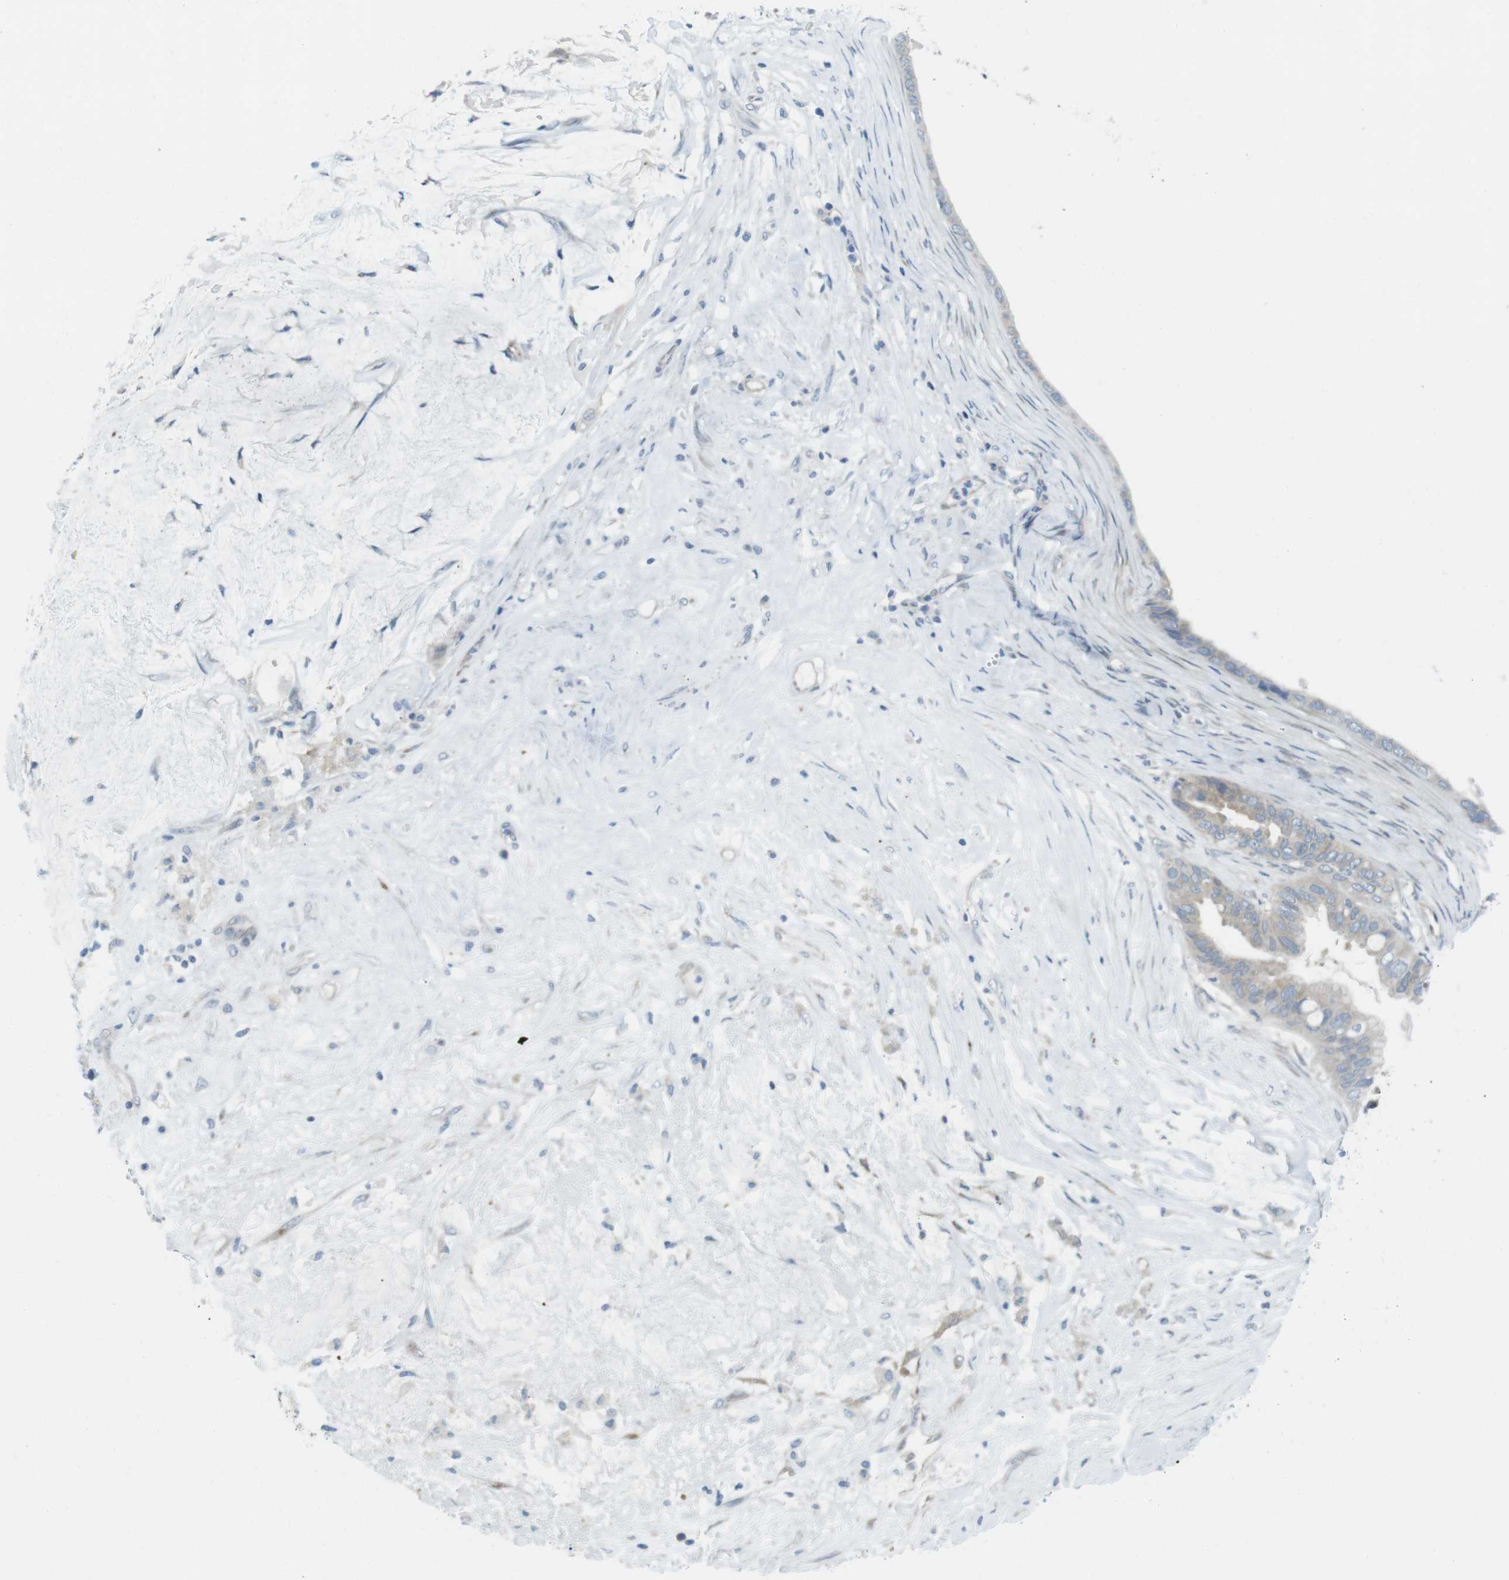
{"staining": {"intensity": "weak", "quantity": ">75%", "location": "cytoplasmic/membranous"}, "tissue": "ovarian cancer", "cell_type": "Tumor cells", "image_type": "cancer", "snomed": [{"axis": "morphology", "description": "Cystadenocarcinoma, mucinous, NOS"}, {"axis": "topography", "description": "Ovary"}], "caption": "The histopathology image reveals staining of ovarian cancer (mucinous cystadenocarcinoma), revealing weak cytoplasmic/membranous protein expression (brown color) within tumor cells.", "gene": "CASP2", "patient": {"sex": "female", "age": 80}}